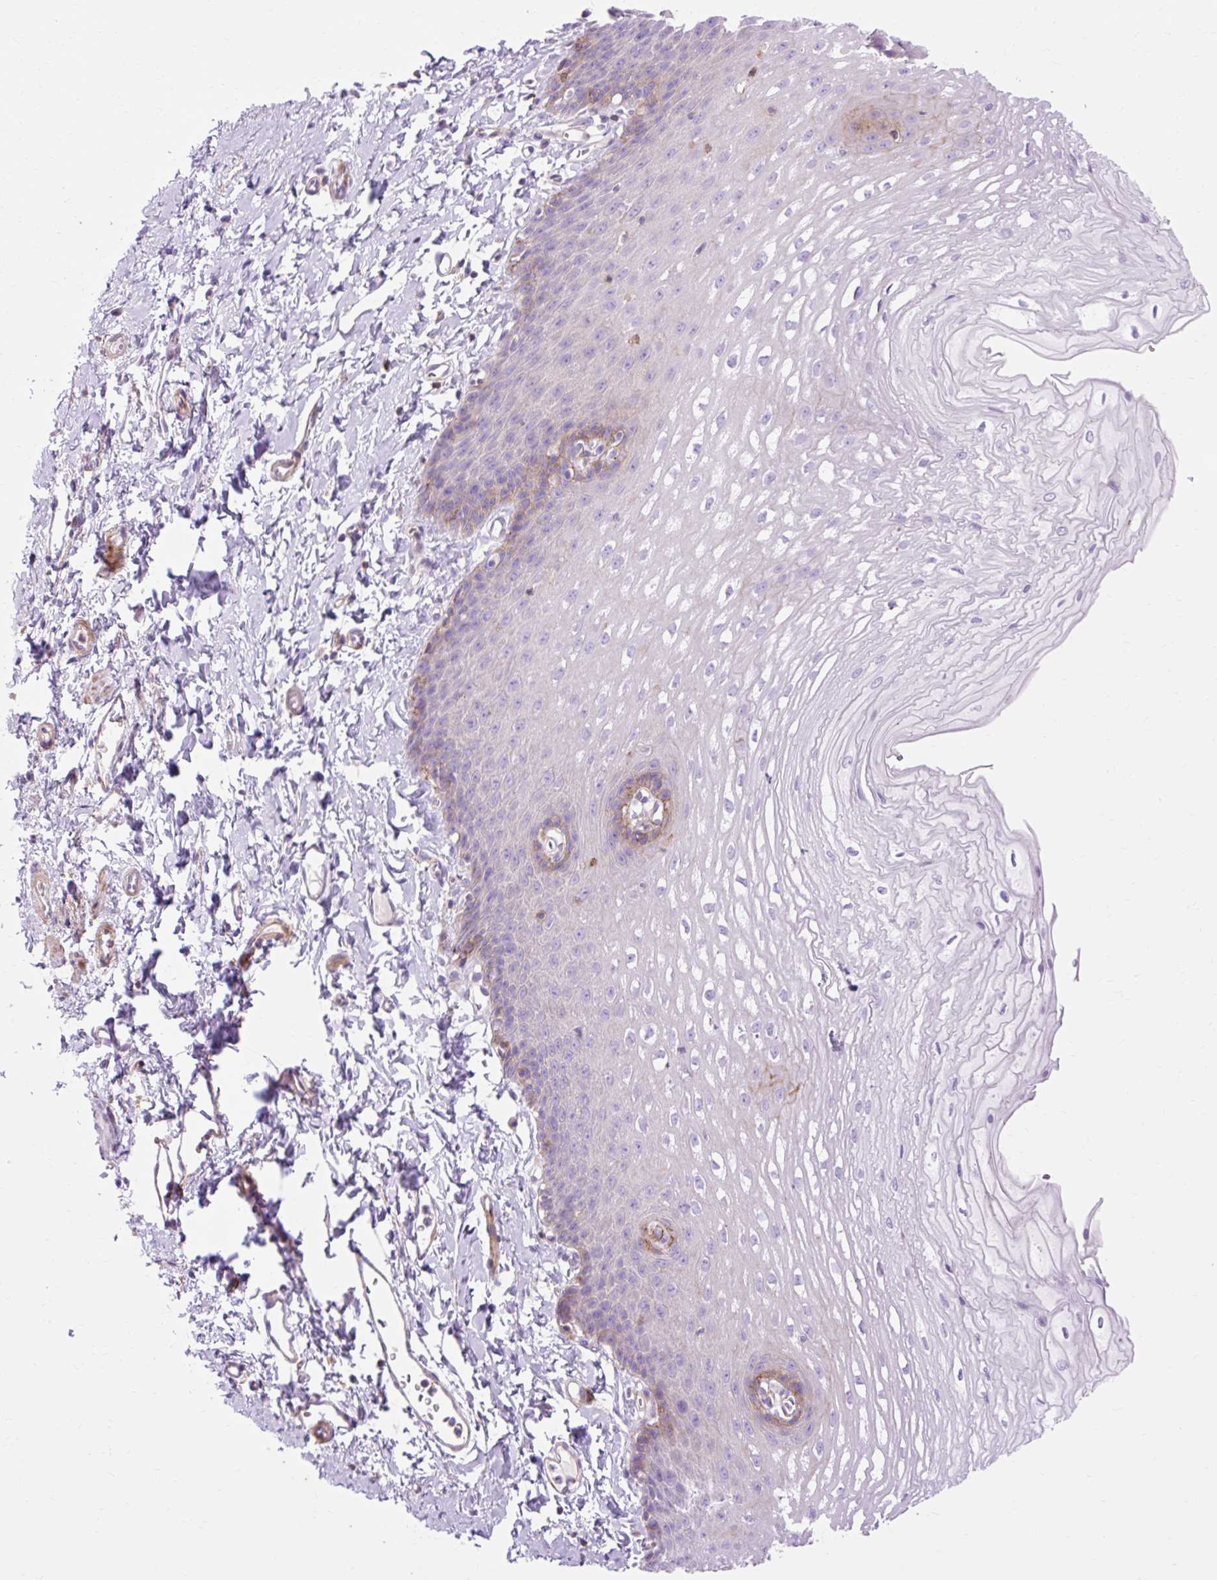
{"staining": {"intensity": "weak", "quantity": "<25%", "location": "cytoplasmic/membranous"}, "tissue": "esophagus", "cell_type": "Squamous epithelial cells", "image_type": "normal", "snomed": [{"axis": "morphology", "description": "Normal tissue, NOS"}, {"axis": "topography", "description": "Esophagus"}], "caption": "The image displays no significant positivity in squamous epithelial cells of esophagus. The staining was performed using DAB to visualize the protein expression in brown, while the nuclei were stained in blue with hematoxylin (Magnification: 20x).", "gene": "CORO7", "patient": {"sex": "male", "age": 70}}